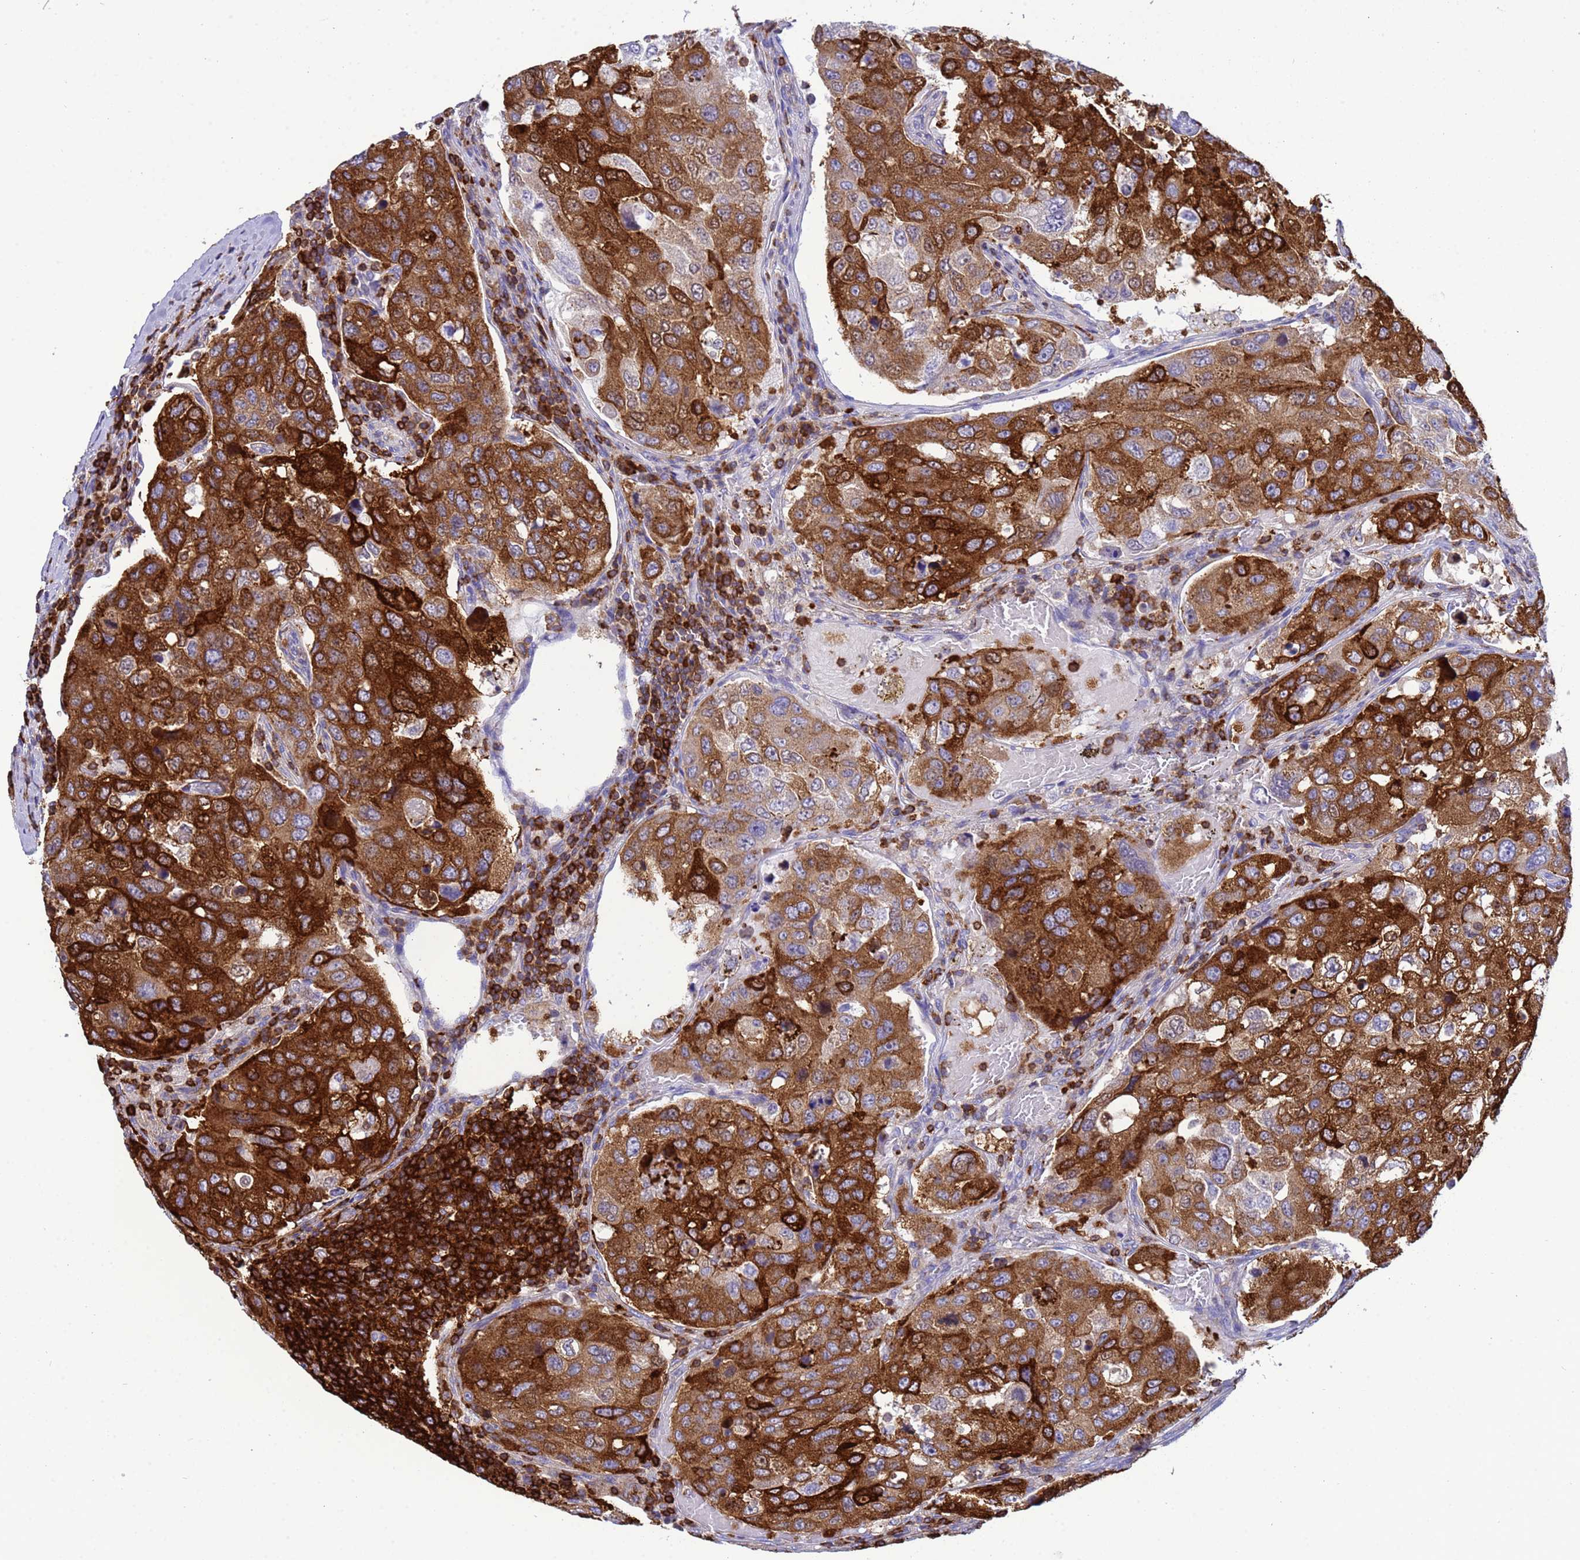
{"staining": {"intensity": "strong", "quantity": ">75%", "location": "cytoplasmic/membranous"}, "tissue": "urothelial cancer", "cell_type": "Tumor cells", "image_type": "cancer", "snomed": [{"axis": "morphology", "description": "Urothelial carcinoma, High grade"}, {"axis": "topography", "description": "Lymph node"}, {"axis": "topography", "description": "Urinary bladder"}], "caption": "Urothelial cancer stained with DAB immunohistochemistry exhibits high levels of strong cytoplasmic/membranous positivity in about >75% of tumor cells.", "gene": "EZR", "patient": {"sex": "male", "age": 51}}